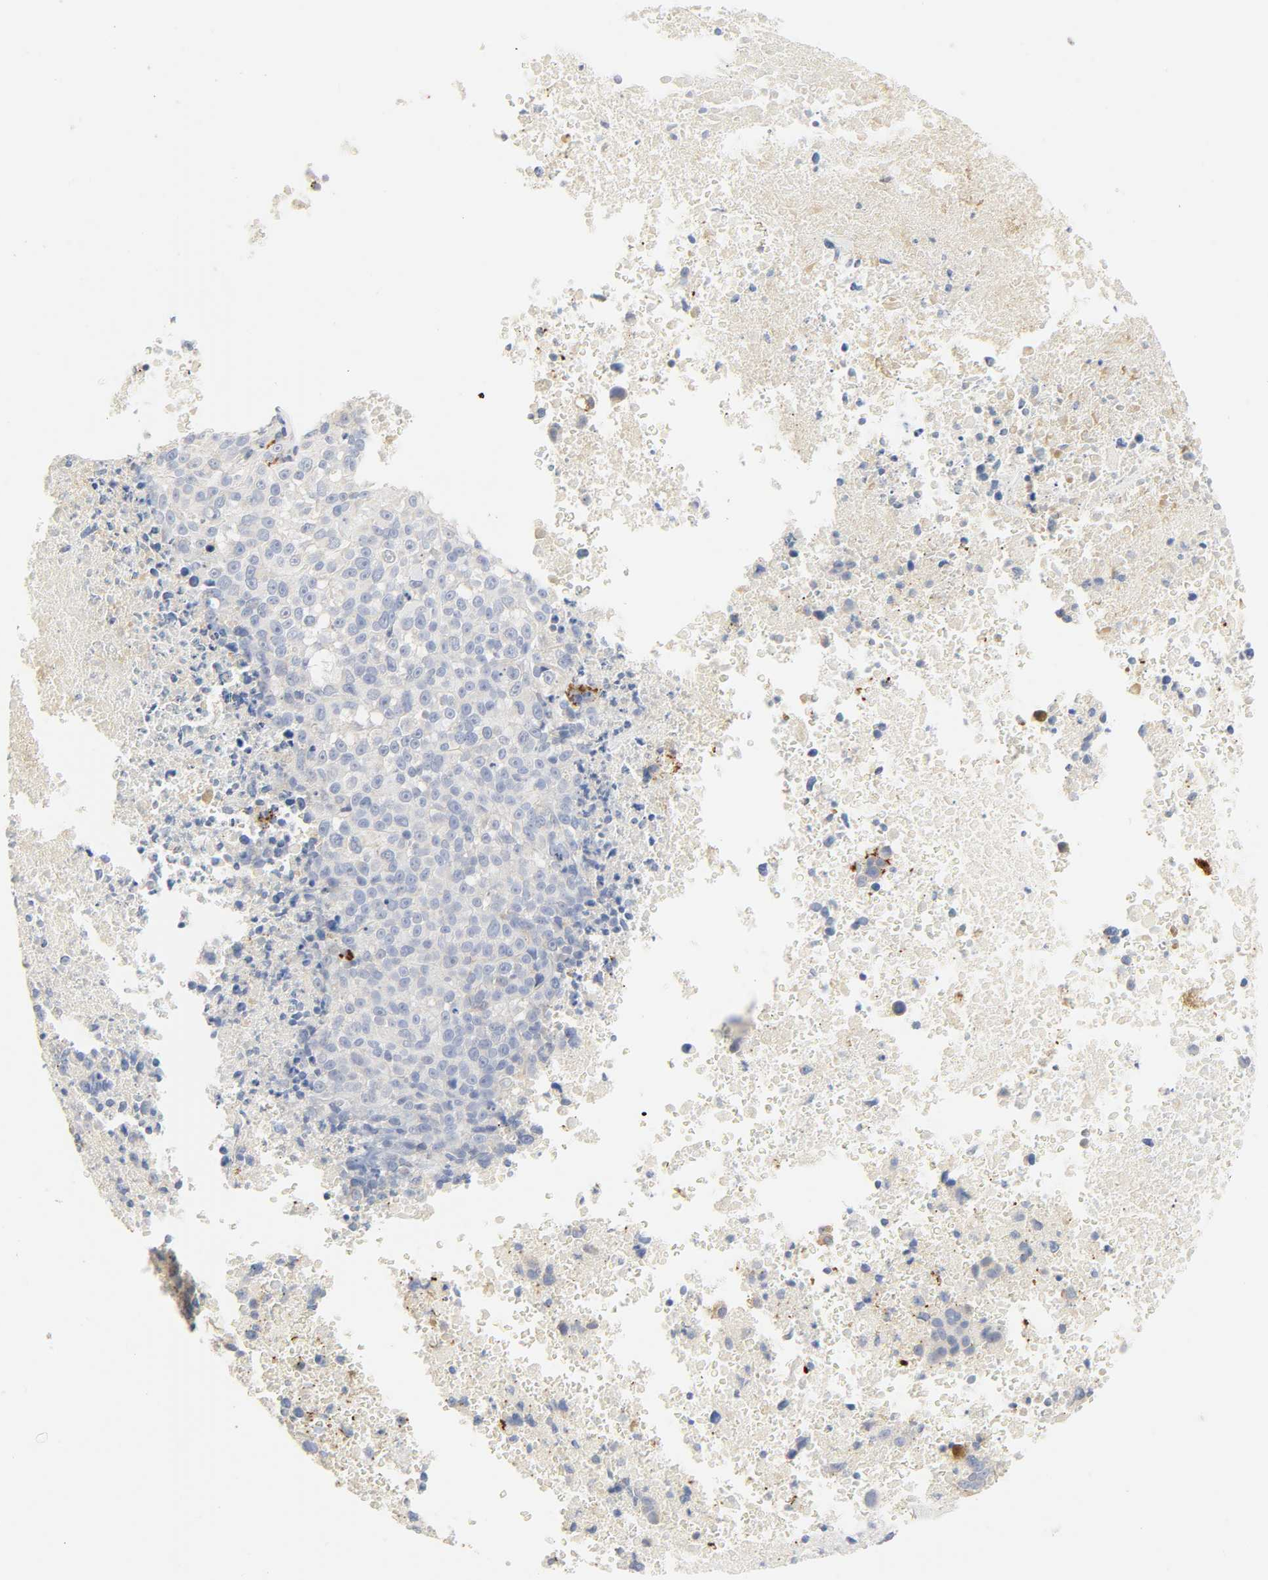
{"staining": {"intensity": "negative", "quantity": "none", "location": "none"}, "tissue": "melanoma", "cell_type": "Tumor cells", "image_type": "cancer", "snomed": [{"axis": "morphology", "description": "Malignant melanoma, Metastatic site"}, {"axis": "topography", "description": "Cerebral cortex"}], "caption": "This is an immunohistochemistry (IHC) image of human malignant melanoma (metastatic site). There is no staining in tumor cells.", "gene": "CAMK2A", "patient": {"sex": "female", "age": 52}}